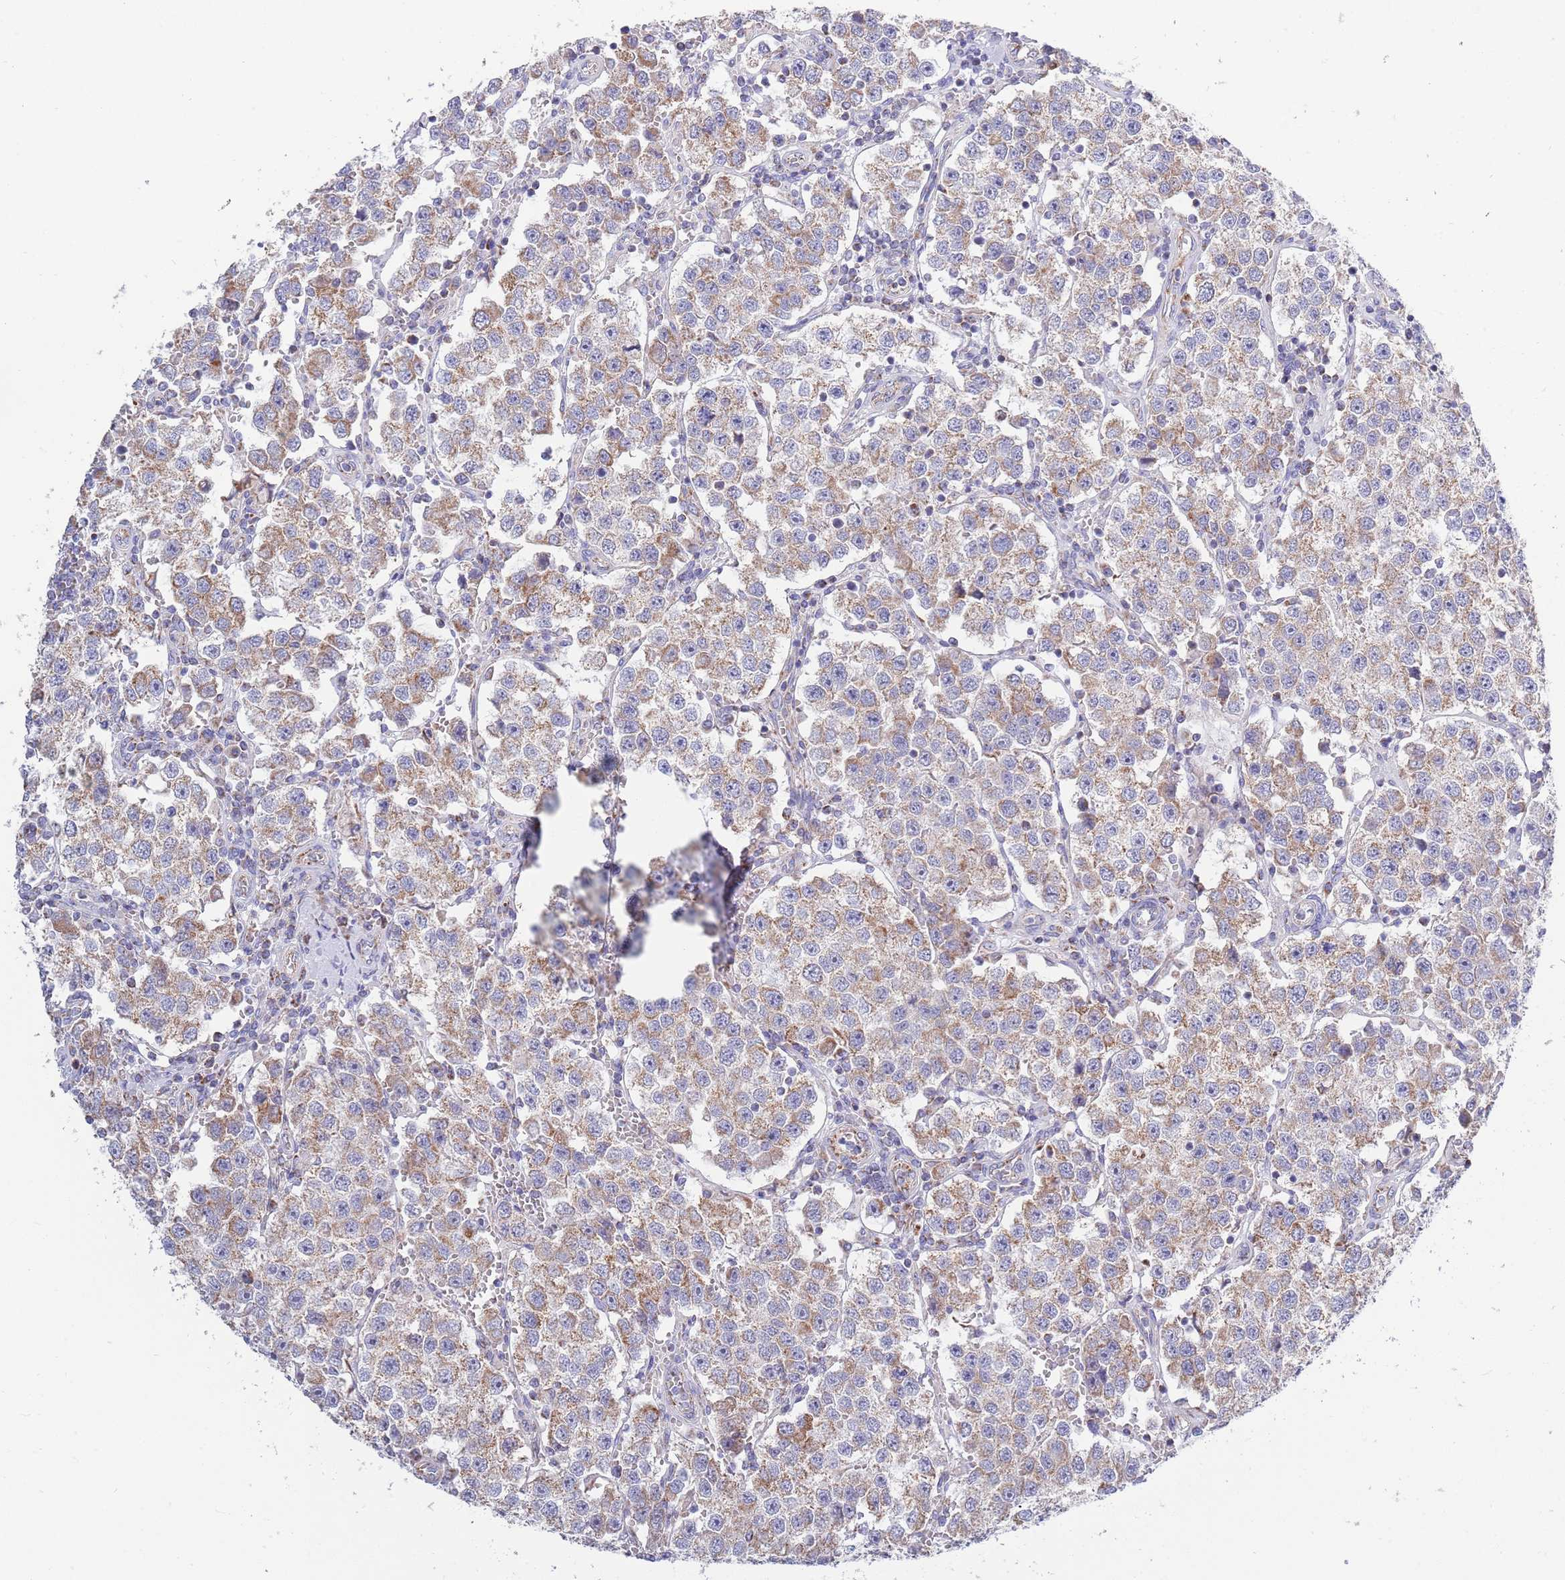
{"staining": {"intensity": "moderate", "quantity": ">75%", "location": "cytoplasmic/membranous"}, "tissue": "testis cancer", "cell_type": "Tumor cells", "image_type": "cancer", "snomed": [{"axis": "morphology", "description": "Seminoma, NOS"}, {"axis": "topography", "description": "Testis"}], "caption": "This micrograph shows testis seminoma stained with IHC to label a protein in brown. The cytoplasmic/membranous of tumor cells show moderate positivity for the protein. Nuclei are counter-stained blue.", "gene": "EMC8", "patient": {"sex": "male", "age": 37}}